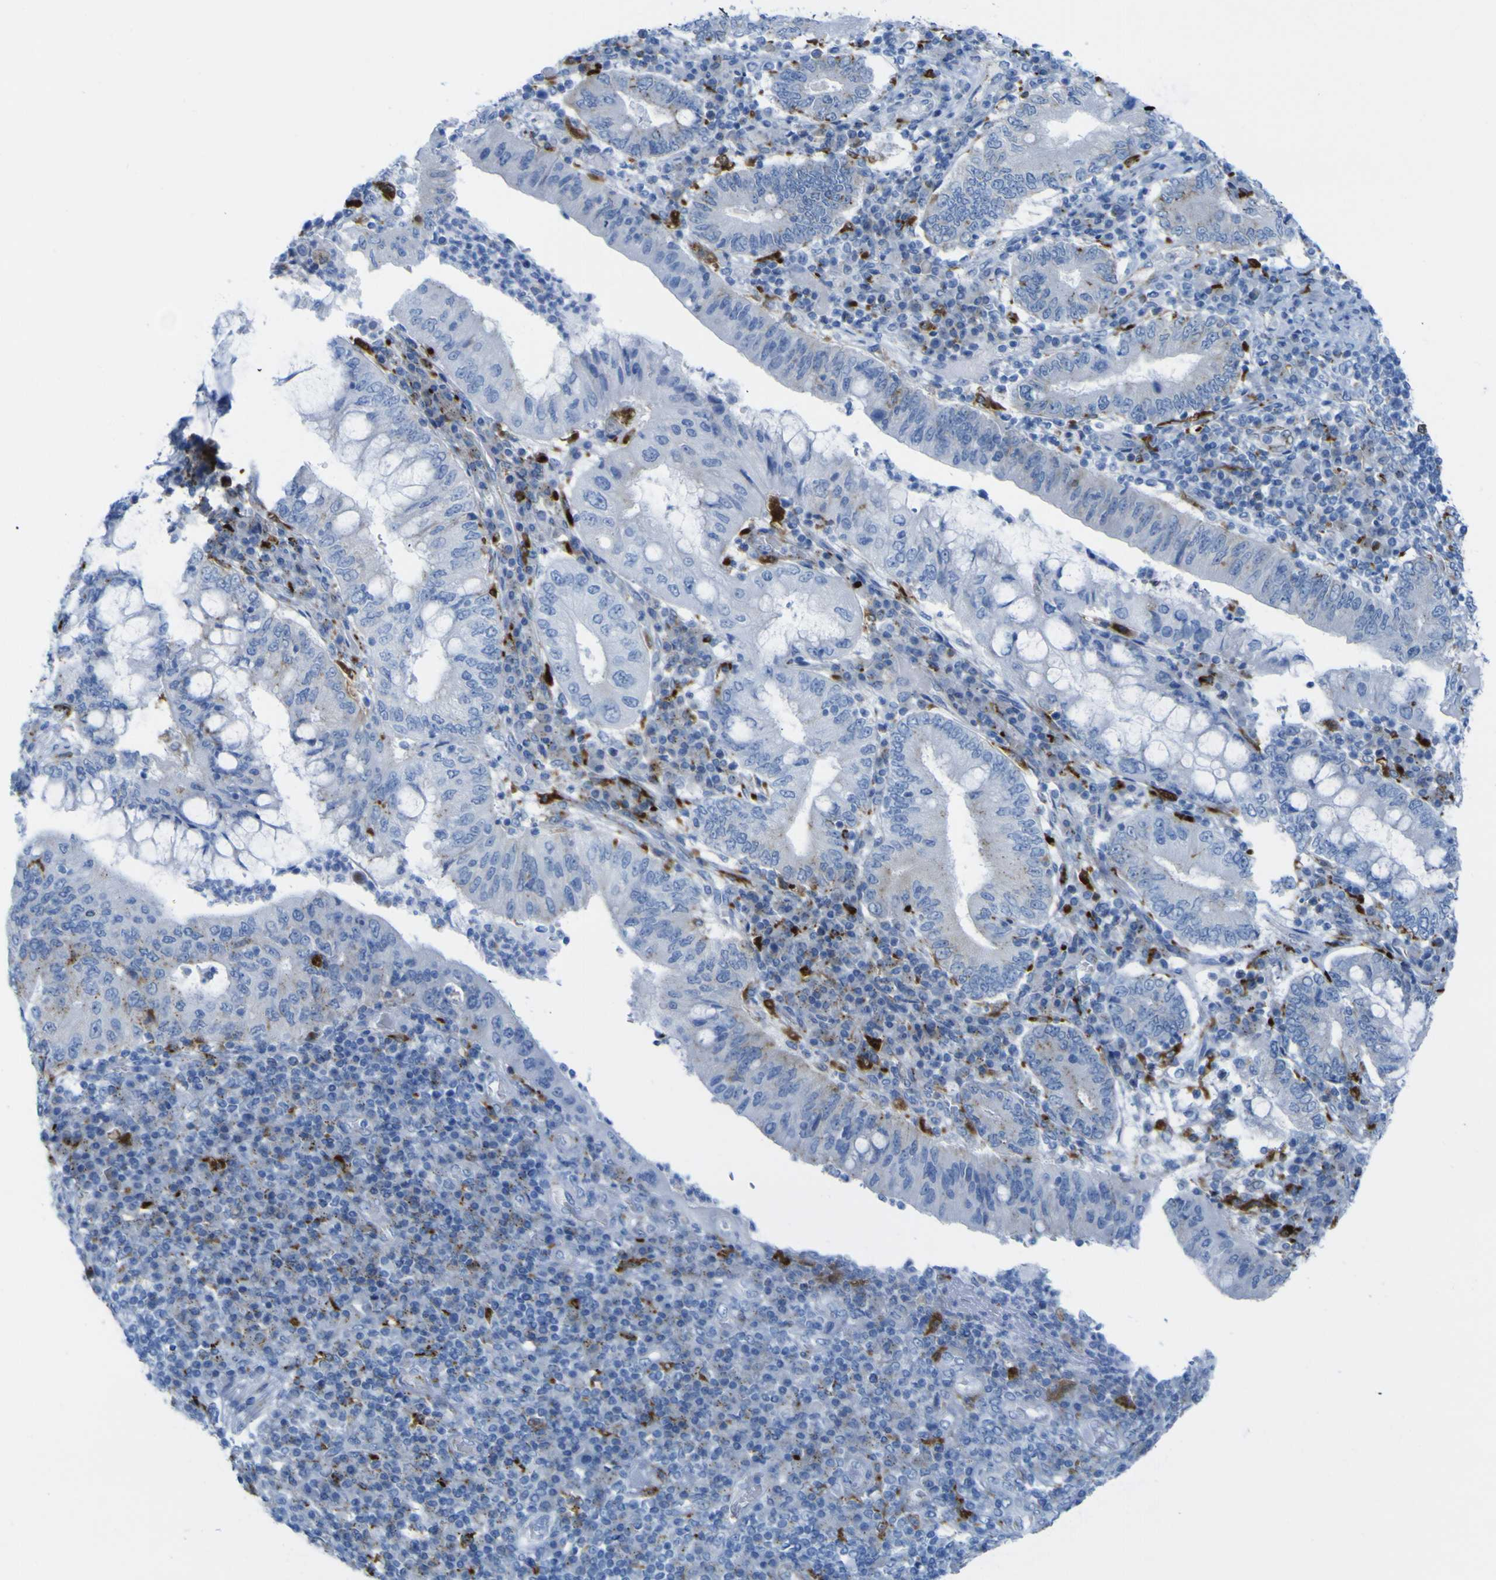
{"staining": {"intensity": "negative", "quantity": "none", "location": "none"}, "tissue": "stomach cancer", "cell_type": "Tumor cells", "image_type": "cancer", "snomed": [{"axis": "morphology", "description": "Normal tissue, NOS"}, {"axis": "morphology", "description": "Adenocarcinoma, NOS"}, {"axis": "topography", "description": "Esophagus"}, {"axis": "topography", "description": "Stomach, upper"}, {"axis": "topography", "description": "Peripheral nerve tissue"}], "caption": "Tumor cells are negative for brown protein staining in stomach cancer (adenocarcinoma).", "gene": "PLD3", "patient": {"sex": "male", "age": 62}}